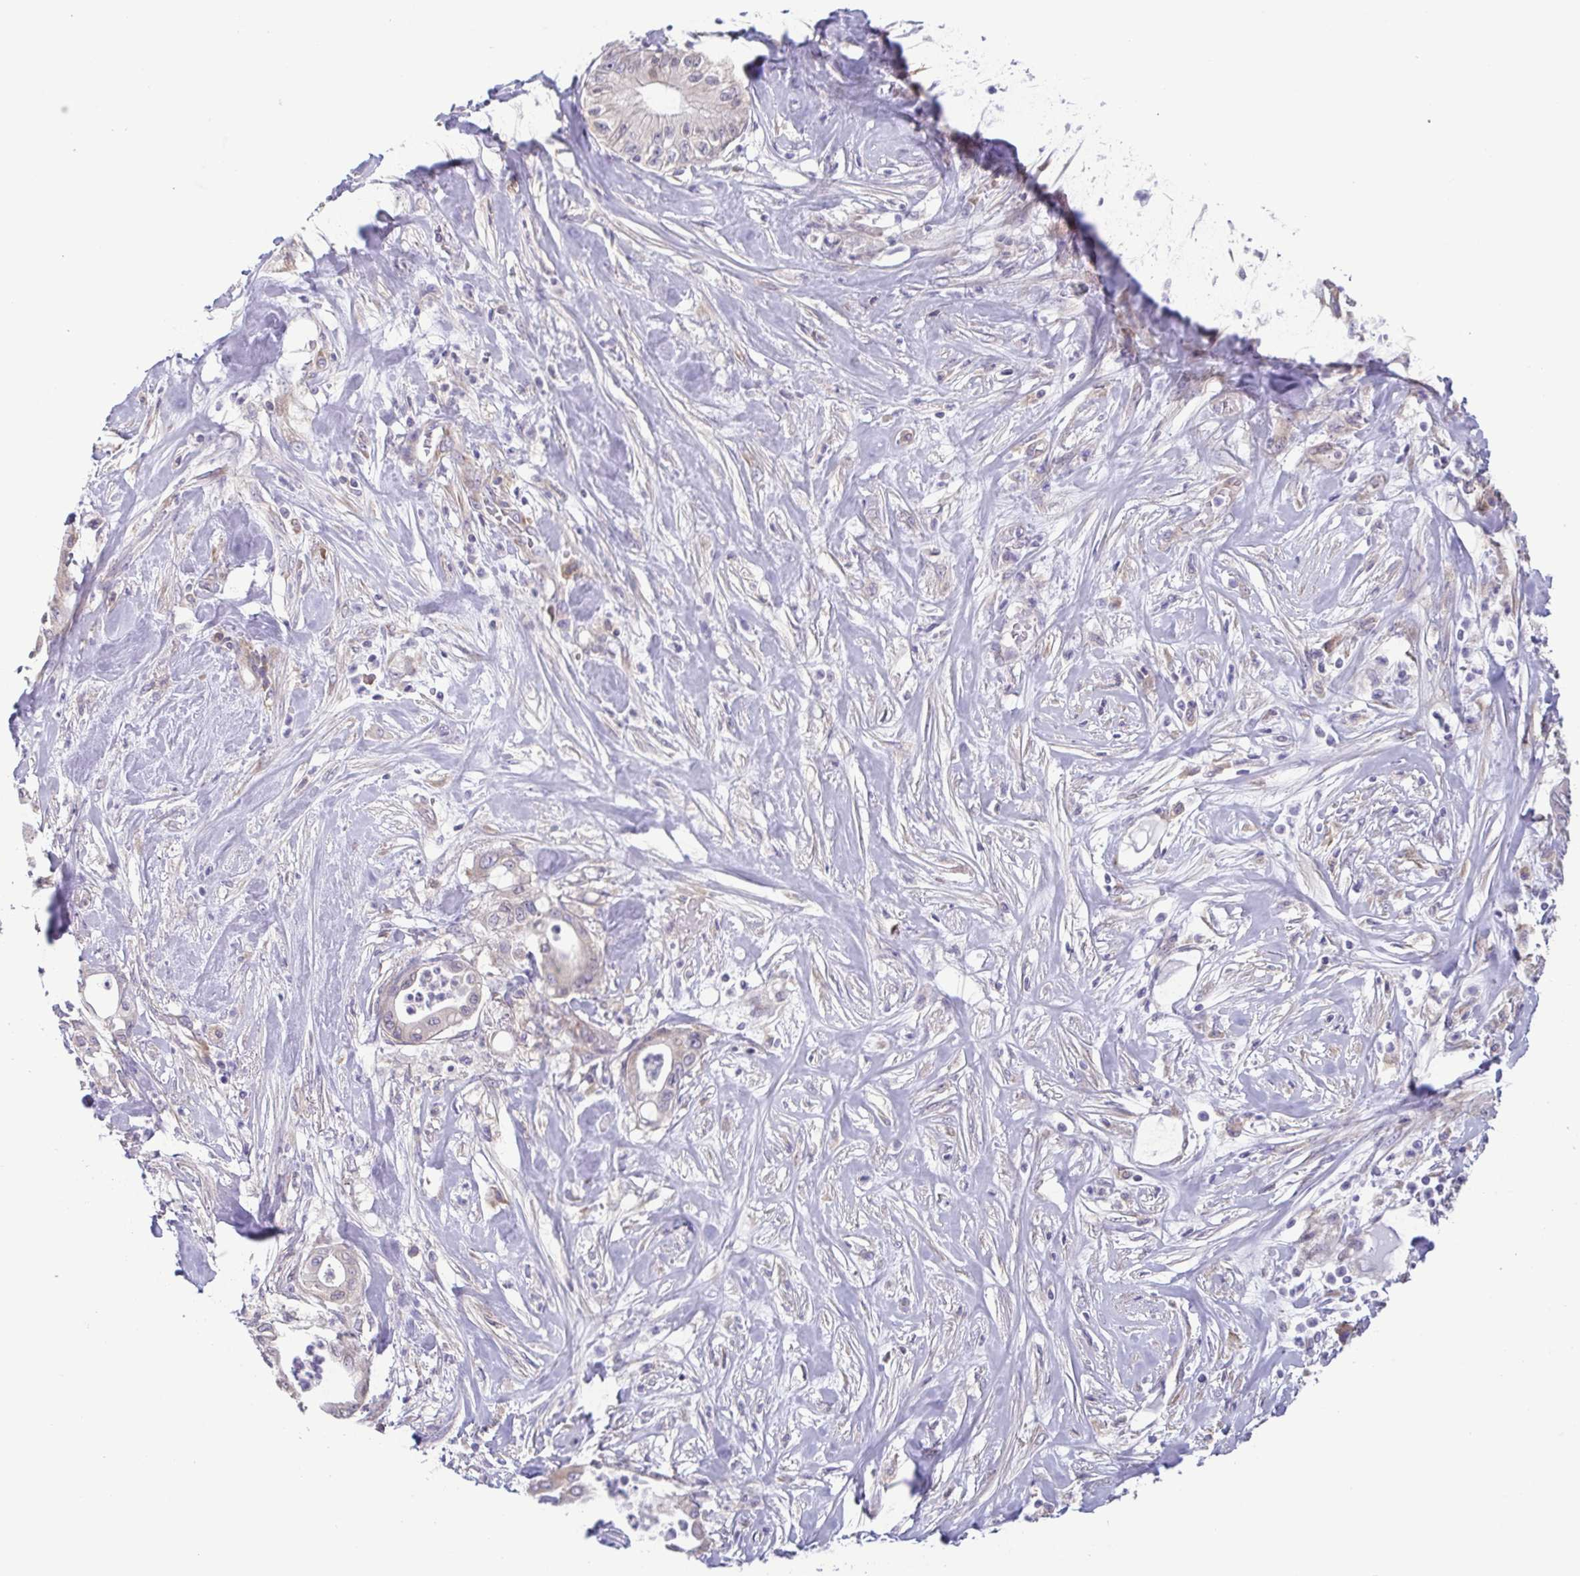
{"staining": {"intensity": "negative", "quantity": "none", "location": "none"}, "tissue": "pancreatic cancer", "cell_type": "Tumor cells", "image_type": "cancer", "snomed": [{"axis": "morphology", "description": "Adenocarcinoma, NOS"}, {"axis": "topography", "description": "Pancreas"}], "caption": "IHC of human adenocarcinoma (pancreatic) shows no staining in tumor cells.", "gene": "LMF2", "patient": {"sex": "male", "age": 71}}